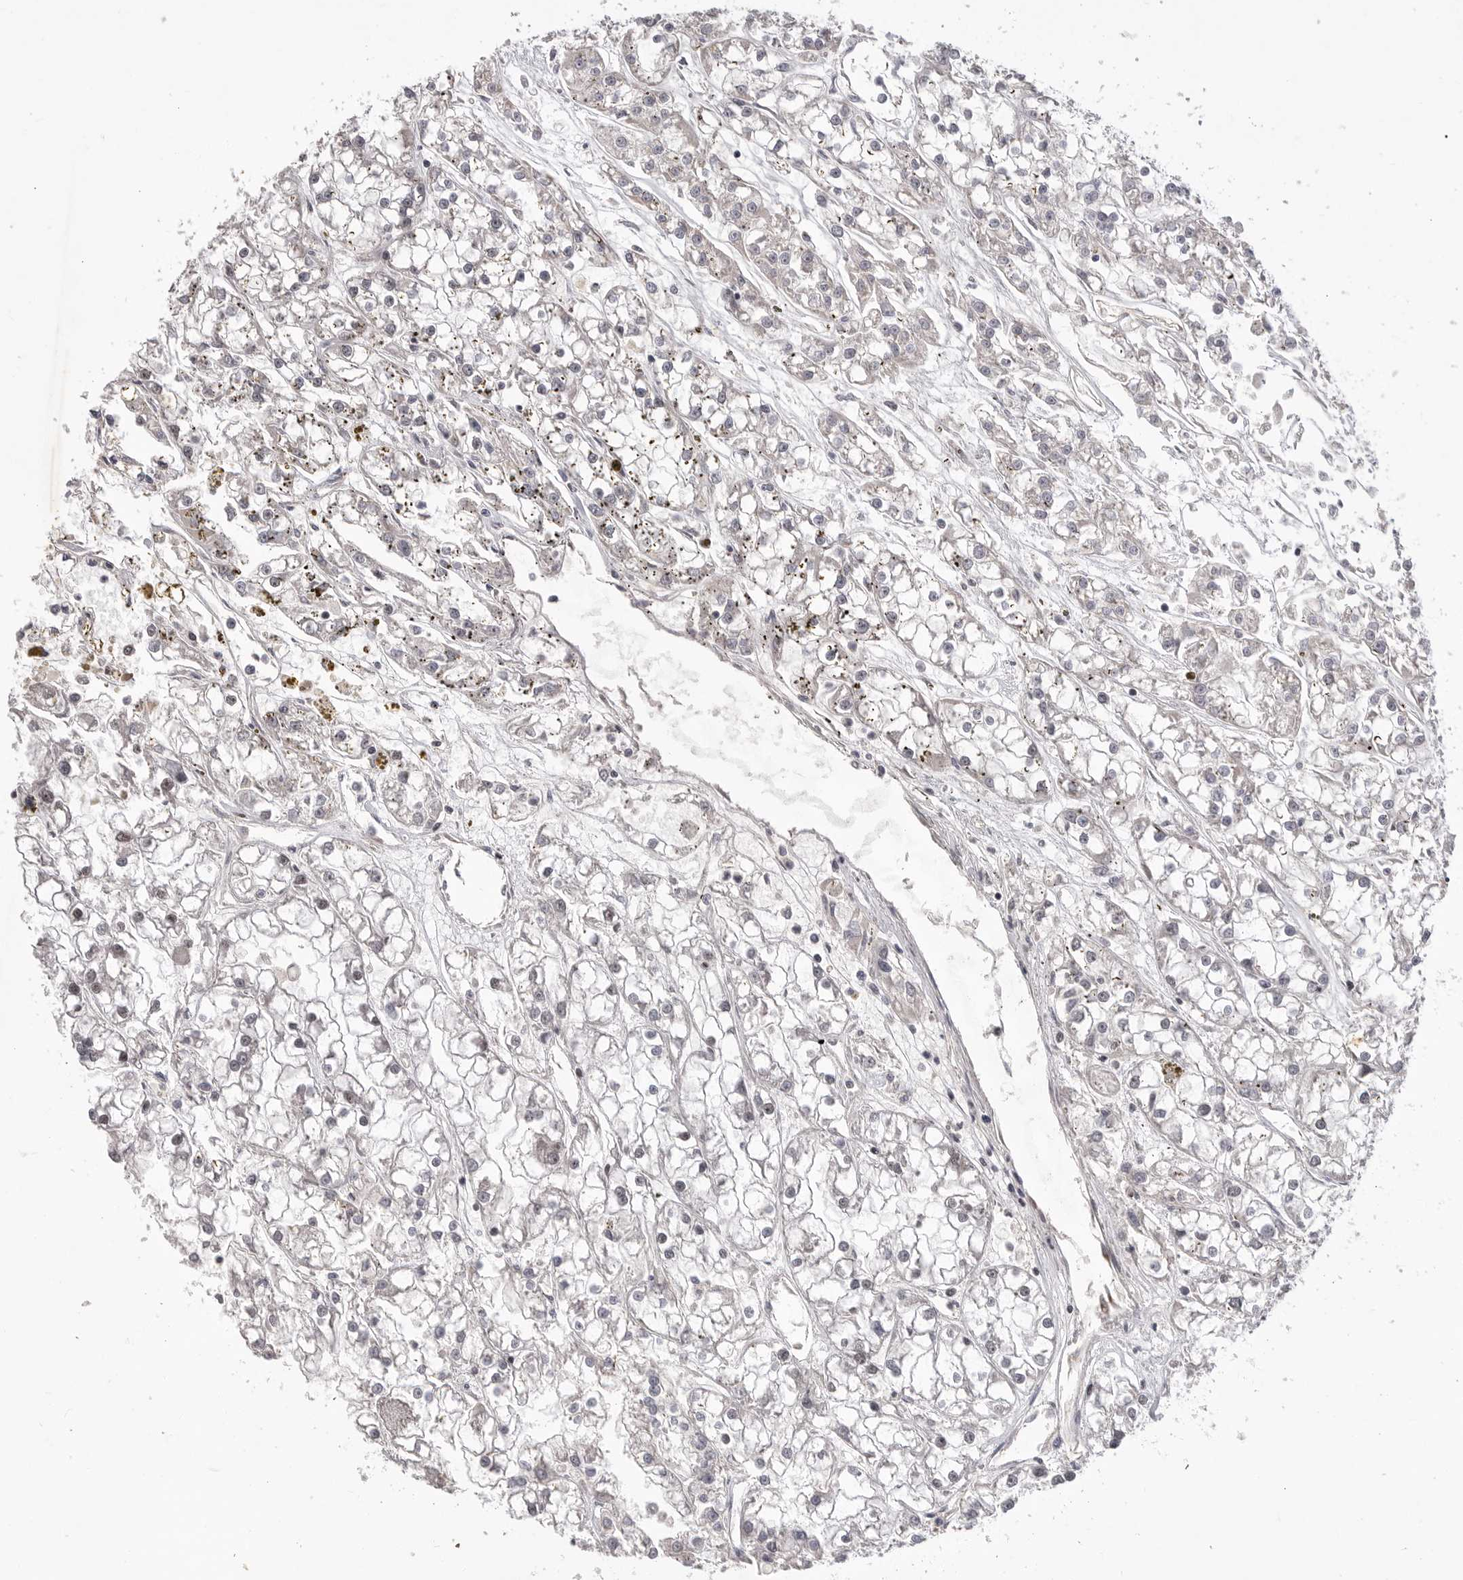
{"staining": {"intensity": "negative", "quantity": "none", "location": "none"}, "tissue": "renal cancer", "cell_type": "Tumor cells", "image_type": "cancer", "snomed": [{"axis": "morphology", "description": "Adenocarcinoma, NOS"}, {"axis": "topography", "description": "Kidney"}], "caption": "Immunohistochemical staining of human renal cancer exhibits no significant expression in tumor cells.", "gene": "PPP1R8", "patient": {"sex": "female", "age": 52}}